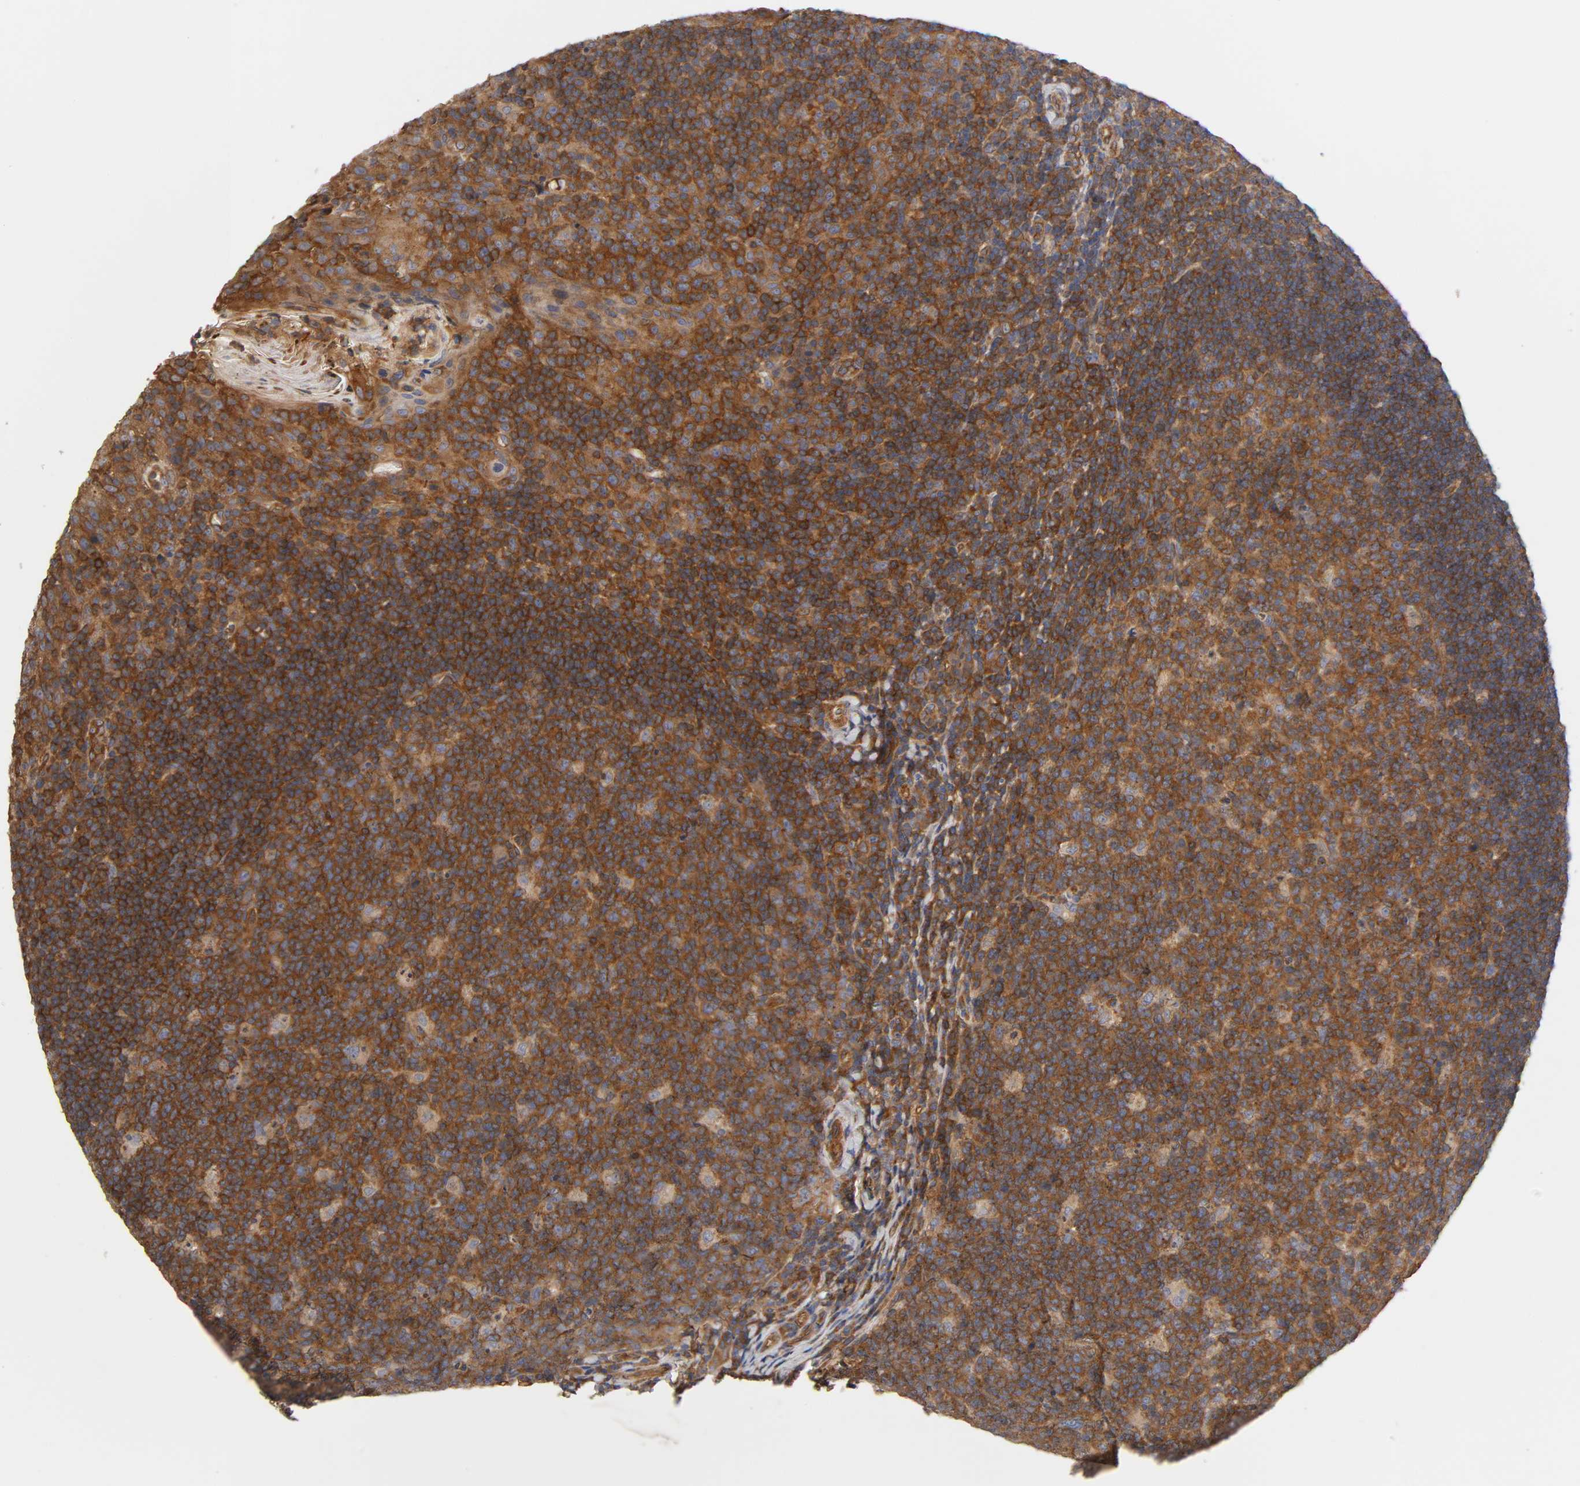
{"staining": {"intensity": "strong", "quantity": ">75%", "location": "cytoplasmic/membranous"}, "tissue": "tonsil", "cell_type": "Germinal center cells", "image_type": "normal", "snomed": [{"axis": "morphology", "description": "Normal tissue, NOS"}, {"axis": "topography", "description": "Tonsil"}], "caption": "This is a photomicrograph of immunohistochemistry (IHC) staining of unremarkable tonsil, which shows strong positivity in the cytoplasmic/membranous of germinal center cells.", "gene": "LAMTOR2", "patient": {"sex": "male", "age": 17}}